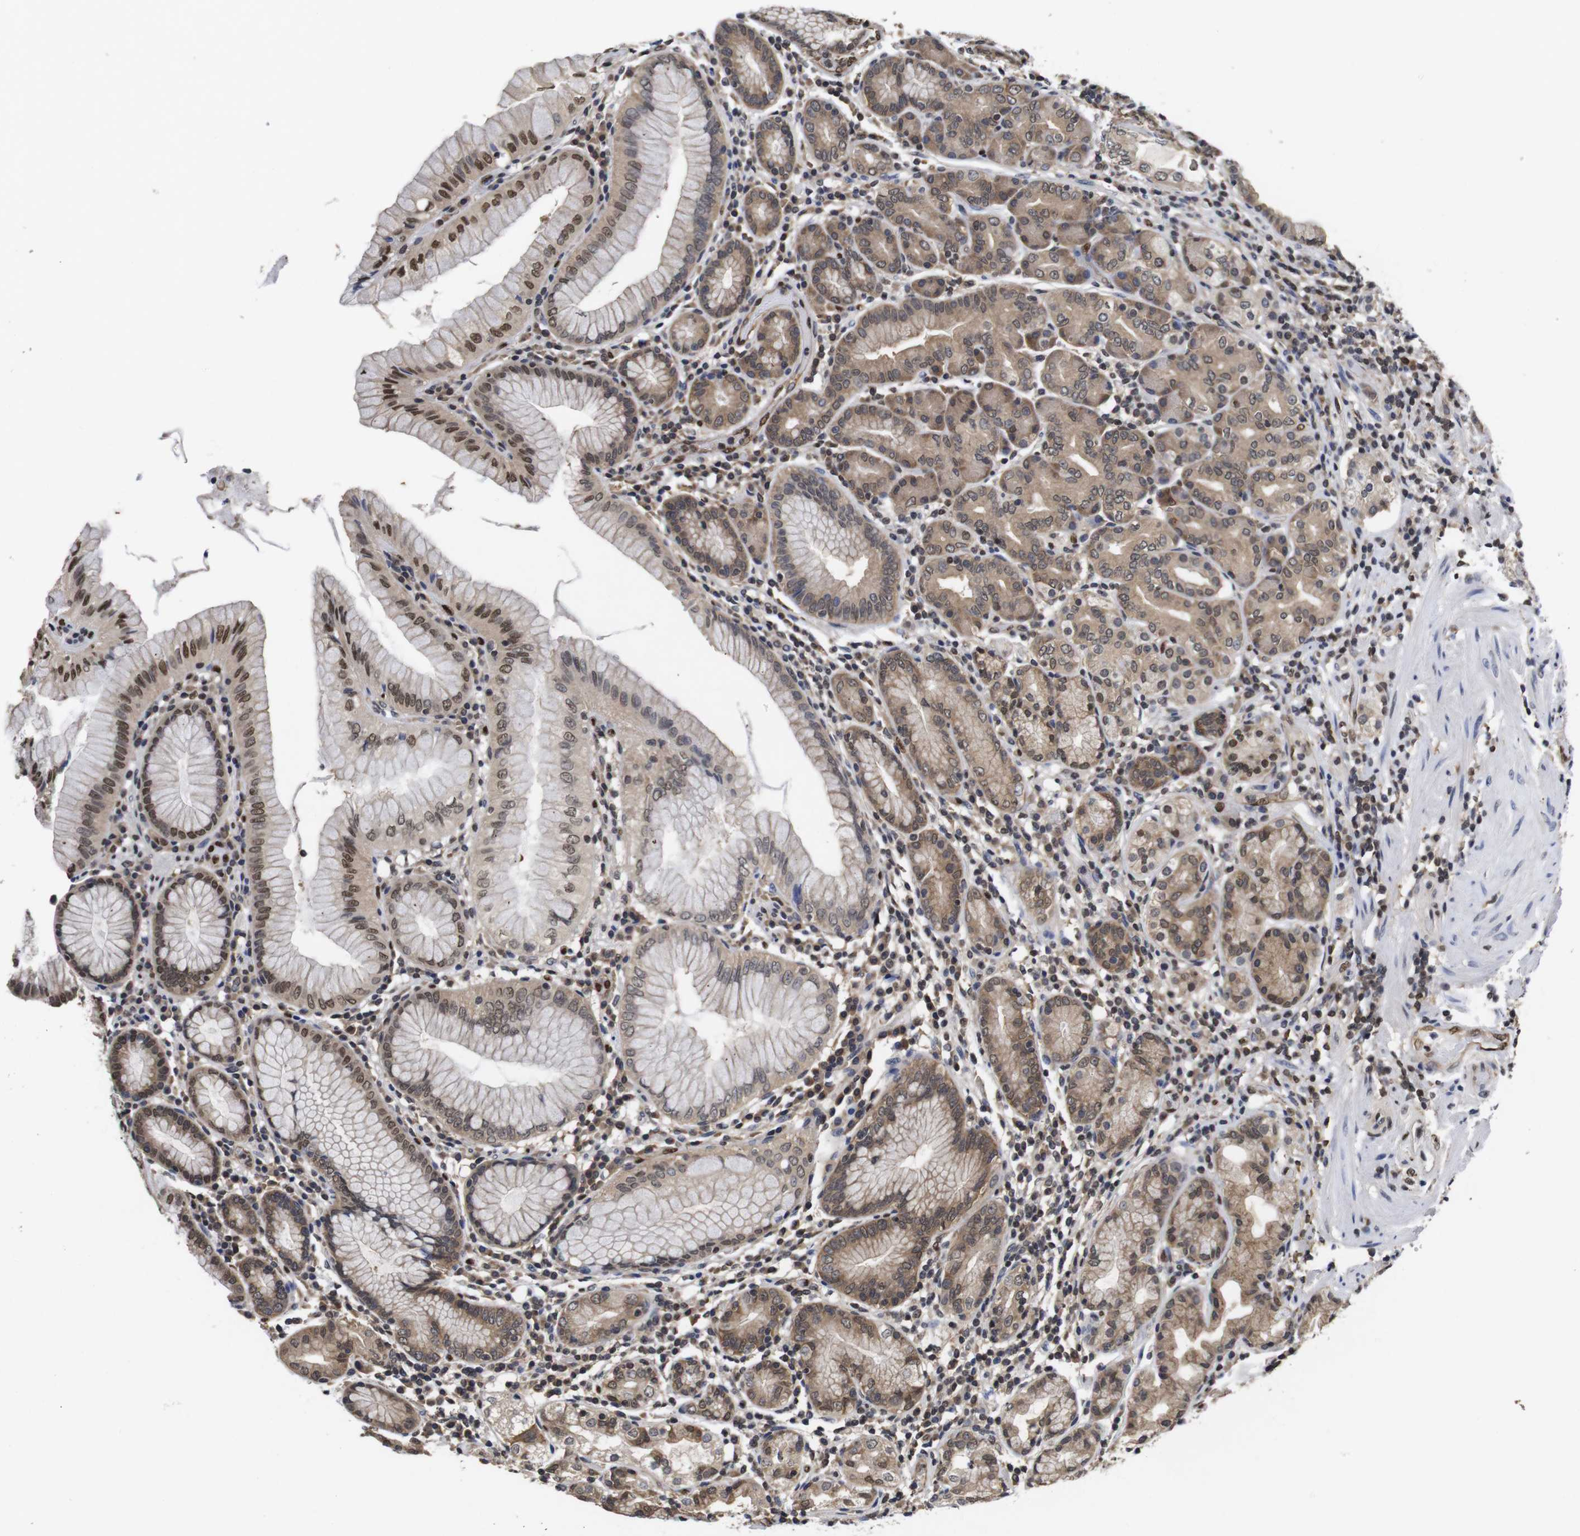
{"staining": {"intensity": "moderate", "quantity": ">75%", "location": "cytoplasmic/membranous,nuclear"}, "tissue": "stomach", "cell_type": "Glandular cells", "image_type": "normal", "snomed": [{"axis": "morphology", "description": "Normal tissue, NOS"}, {"axis": "topography", "description": "Stomach, lower"}], "caption": "Immunohistochemical staining of normal stomach displays medium levels of moderate cytoplasmic/membranous,nuclear positivity in about >75% of glandular cells. The staining was performed using DAB (3,3'-diaminobenzidine) to visualize the protein expression in brown, while the nuclei were stained in blue with hematoxylin (Magnification: 20x).", "gene": "SUMO3", "patient": {"sex": "female", "age": 76}}